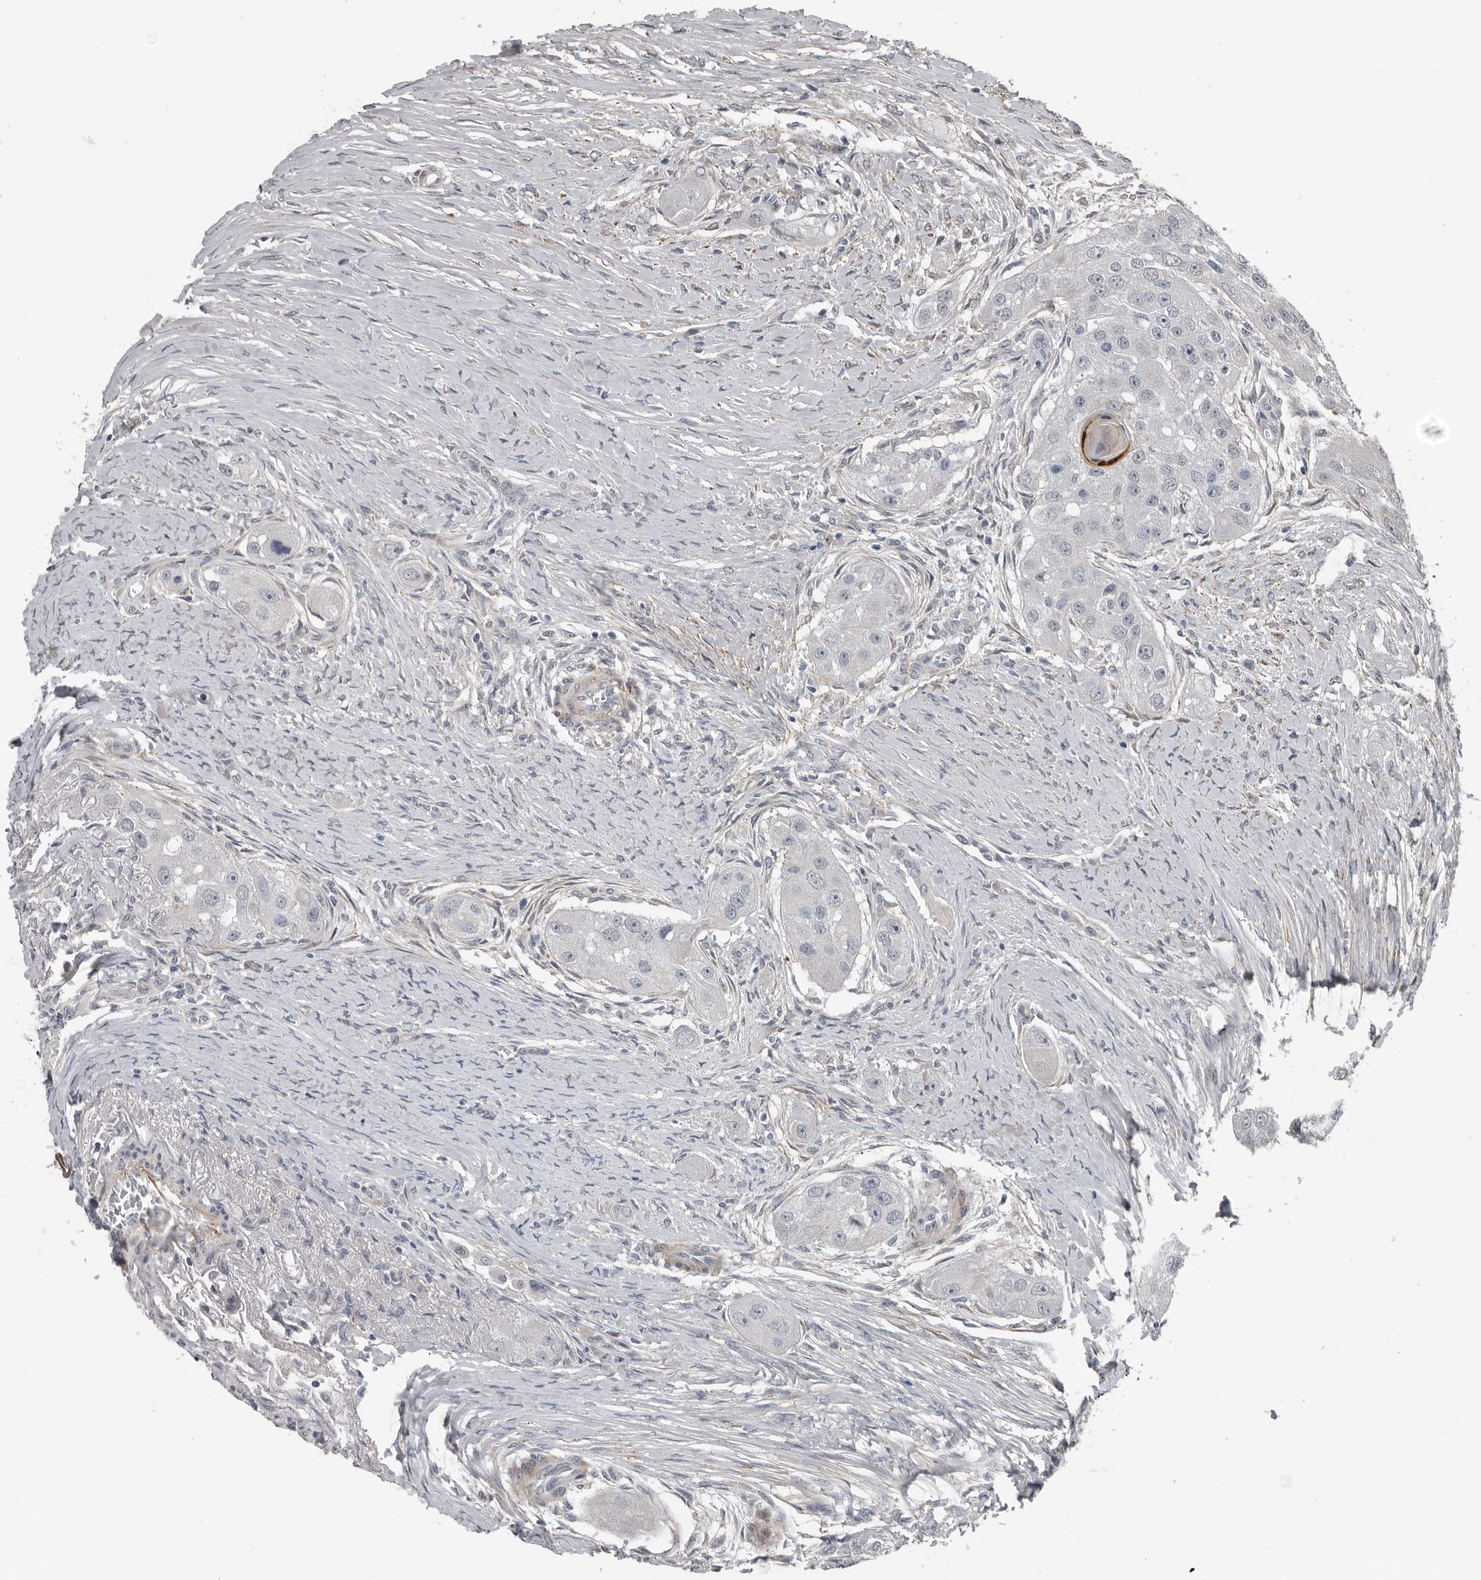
{"staining": {"intensity": "negative", "quantity": "none", "location": "none"}, "tissue": "head and neck cancer", "cell_type": "Tumor cells", "image_type": "cancer", "snomed": [{"axis": "morphology", "description": "Normal tissue, NOS"}, {"axis": "morphology", "description": "Squamous cell carcinoma, NOS"}, {"axis": "topography", "description": "Skeletal muscle"}, {"axis": "topography", "description": "Head-Neck"}], "caption": "Immunohistochemistry micrograph of neoplastic tissue: head and neck squamous cell carcinoma stained with DAB (3,3'-diaminobenzidine) reveals no significant protein expression in tumor cells.", "gene": "C1orf216", "patient": {"sex": "male", "age": 51}}